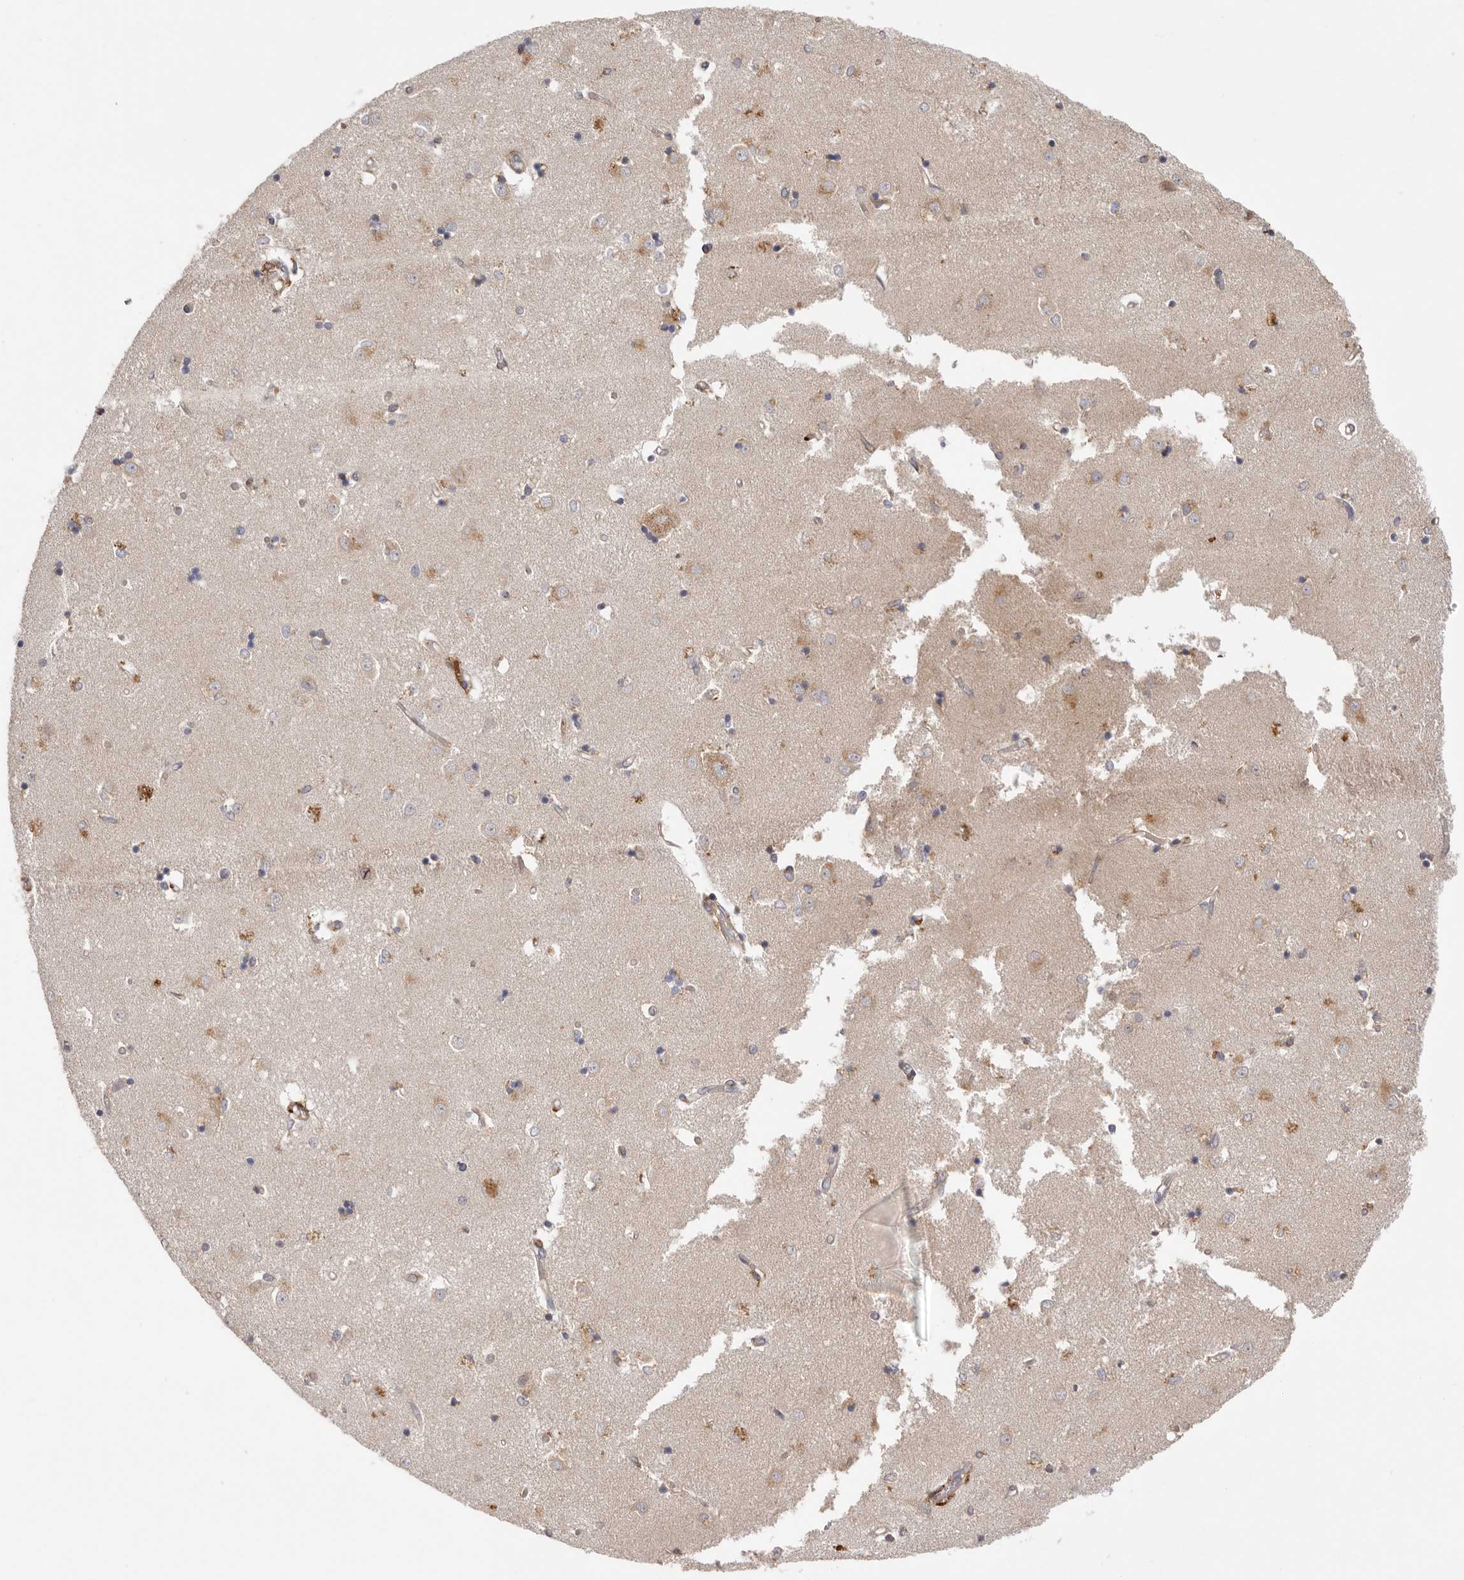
{"staining": {"intensity": "weak", "quantity": "<25%", "location": "cytoplasmic/membranous"}, "tissue": "caudate", "cell_type": "Glial cells", "image_type": "normal", "snomed": [{"axis": "morphology", "description": "Normal tissue, NOS"}, {"axis": "topography", "description": "Lateral ventricle wall"}], "caption": "DAB (3,3'-diaminobenzidine) immunohistochemical staining of unremarkable caudate reveals no significant positivity in glial cells.", "gene": "GRN", "patient": {"sex": "male", "age": 45}}